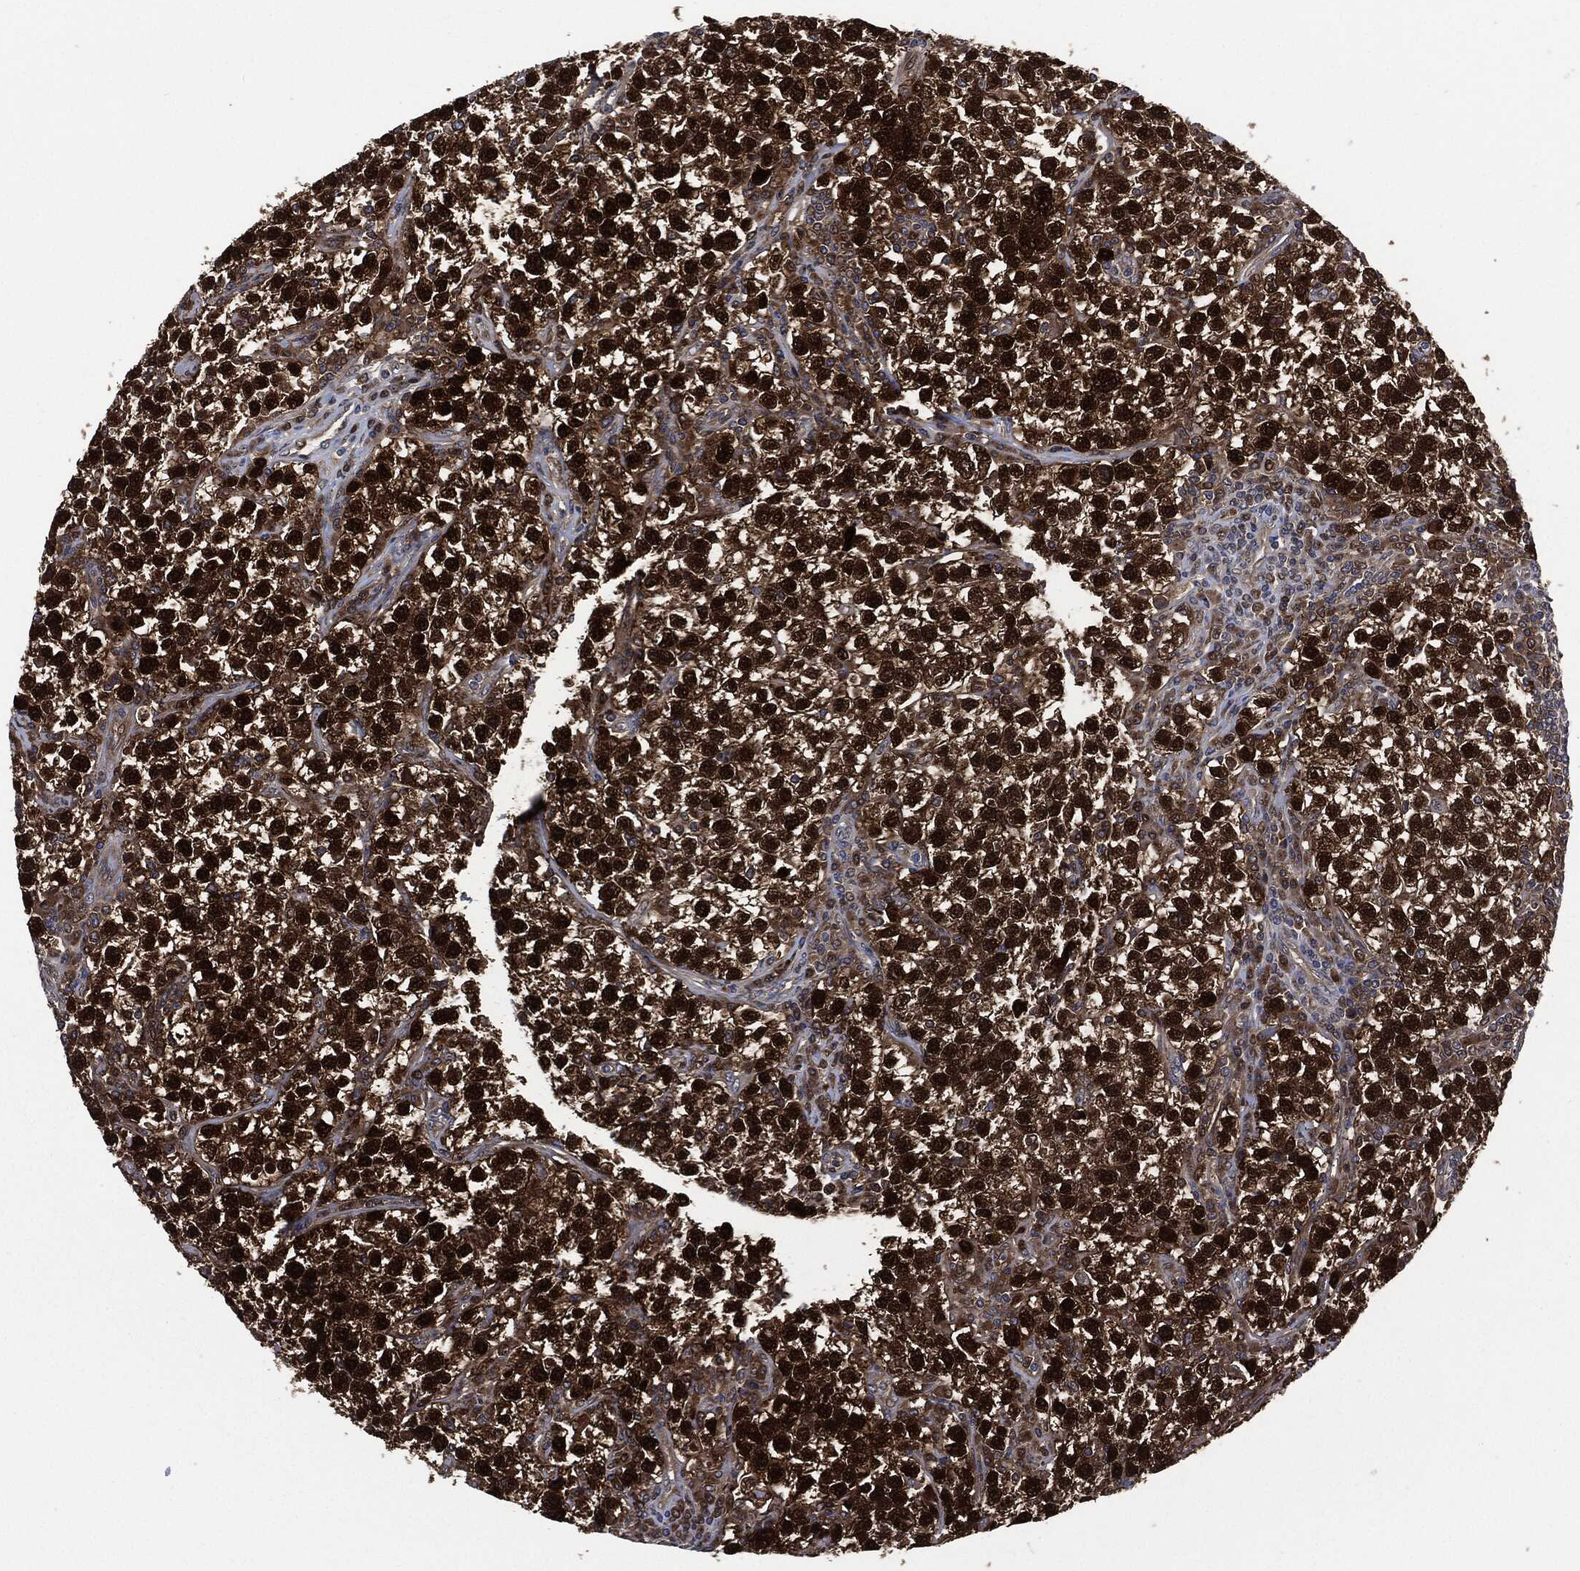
{"staining": {"intensity": "strong", "quantity": ">75%", "location": "cytoplasmic/membranous,nuclear"}, "tissue": "testis cancer", "cell_type": "Tumor cells", "image_type": "cancer", "snomed": [{"axis": "morphology", "description": "Seminoma, NOS"}, {"axis": "topography", "description": "Testis"}], "caption": "A micrograph of testis cancer (seminoma) stained for a protein exhibits strong cytoplasmic/membranous and nuclear brown staining in tumor cells.", "gene": "DCTN1", "patient": {"sex": "male", "age": 22}}